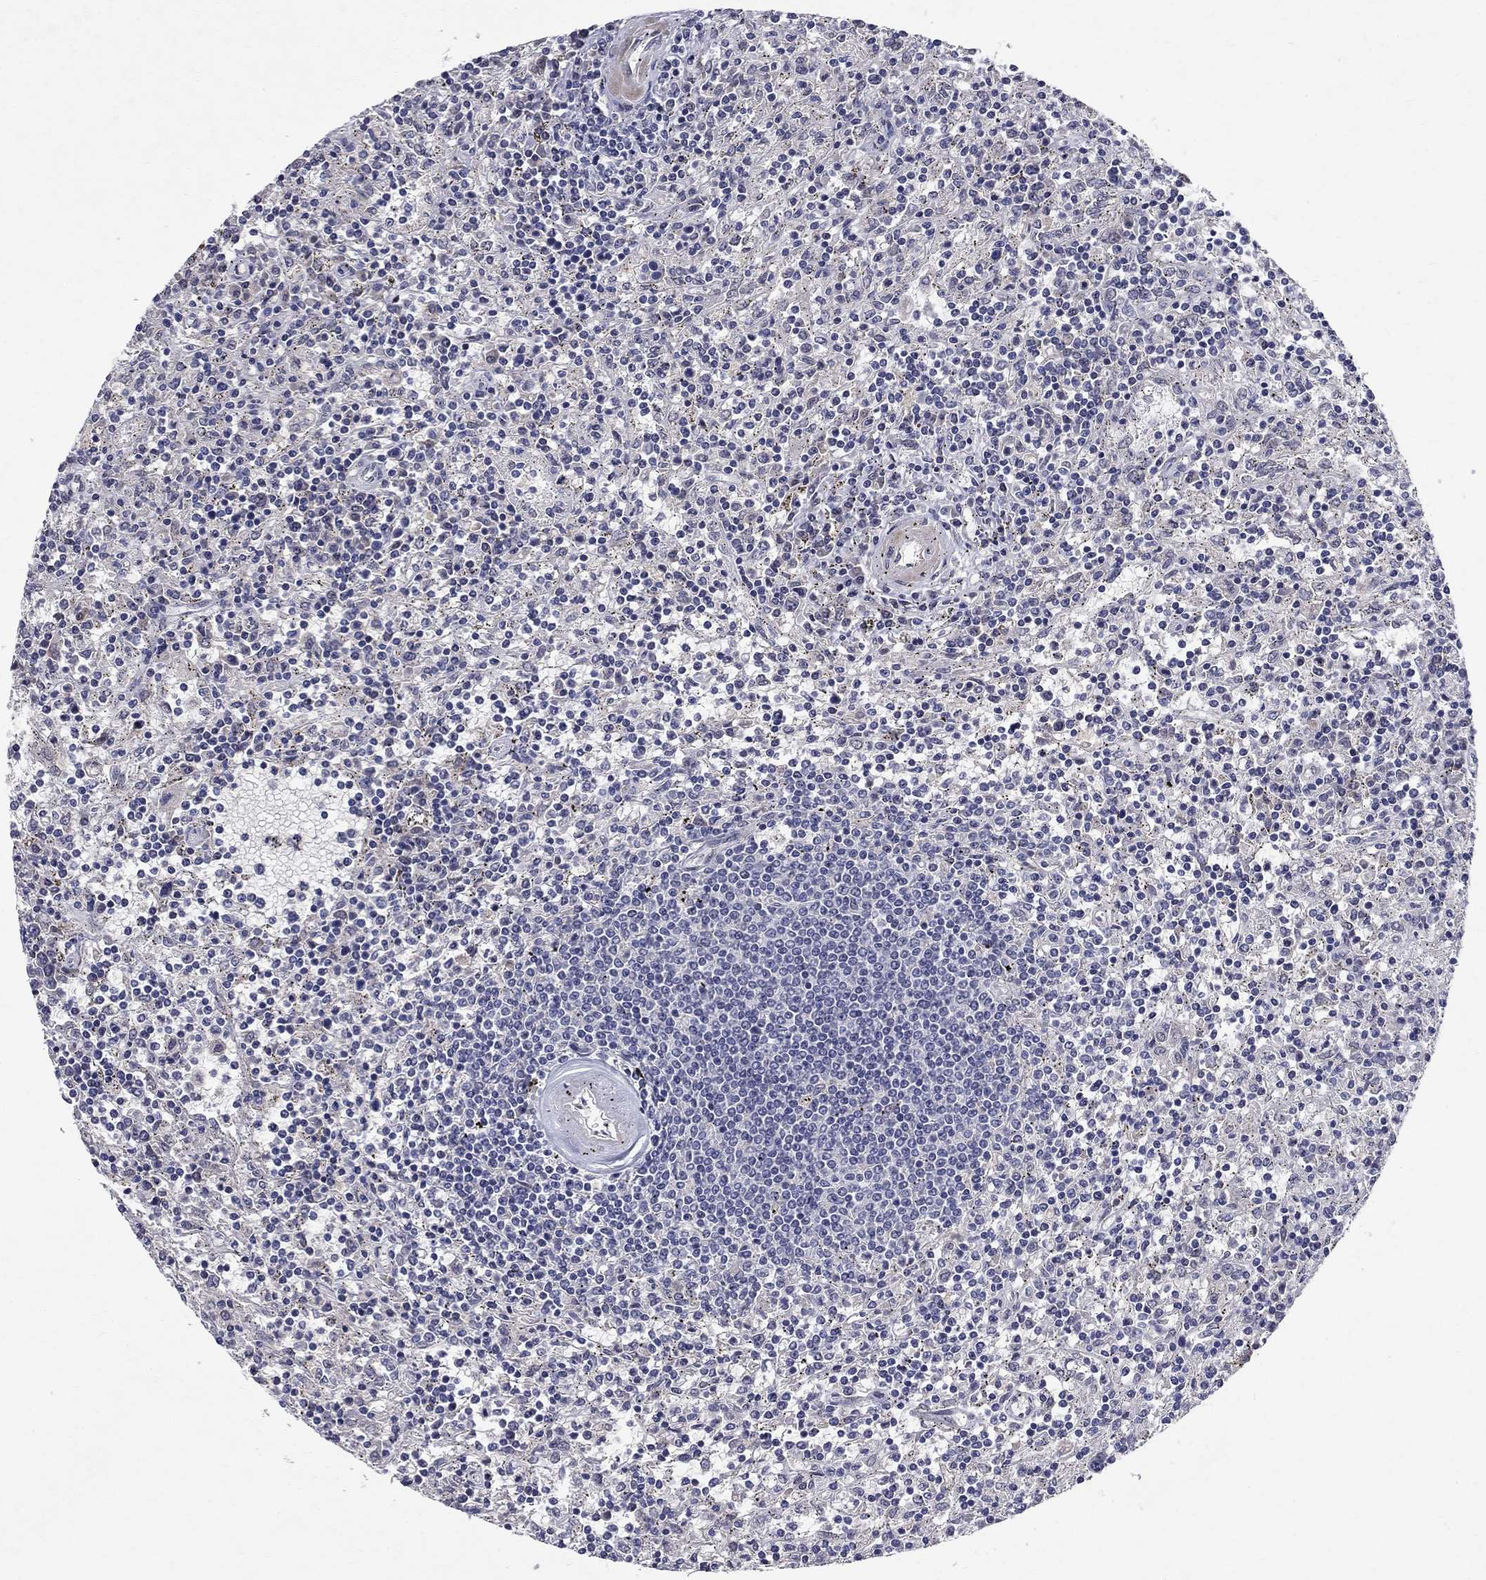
{"staining": {"intensity": "negative", "quantity": "none", "location": "none"}, "tissue": "lymphoma", "cell_type": "Tumor cells", "image_type": "cancer", "snomed": [{"axis": "morphology", "description": "Malignant lymphoma, non-Hodgkin's type, Low grade"}, {"axis": "topography", "description": "Spleen"}], "caption": "Tumor cells show no significant protein expression in lymphoma.", "gene": "RBFOX1", "patient": {"sex": "male", "age": 62}}